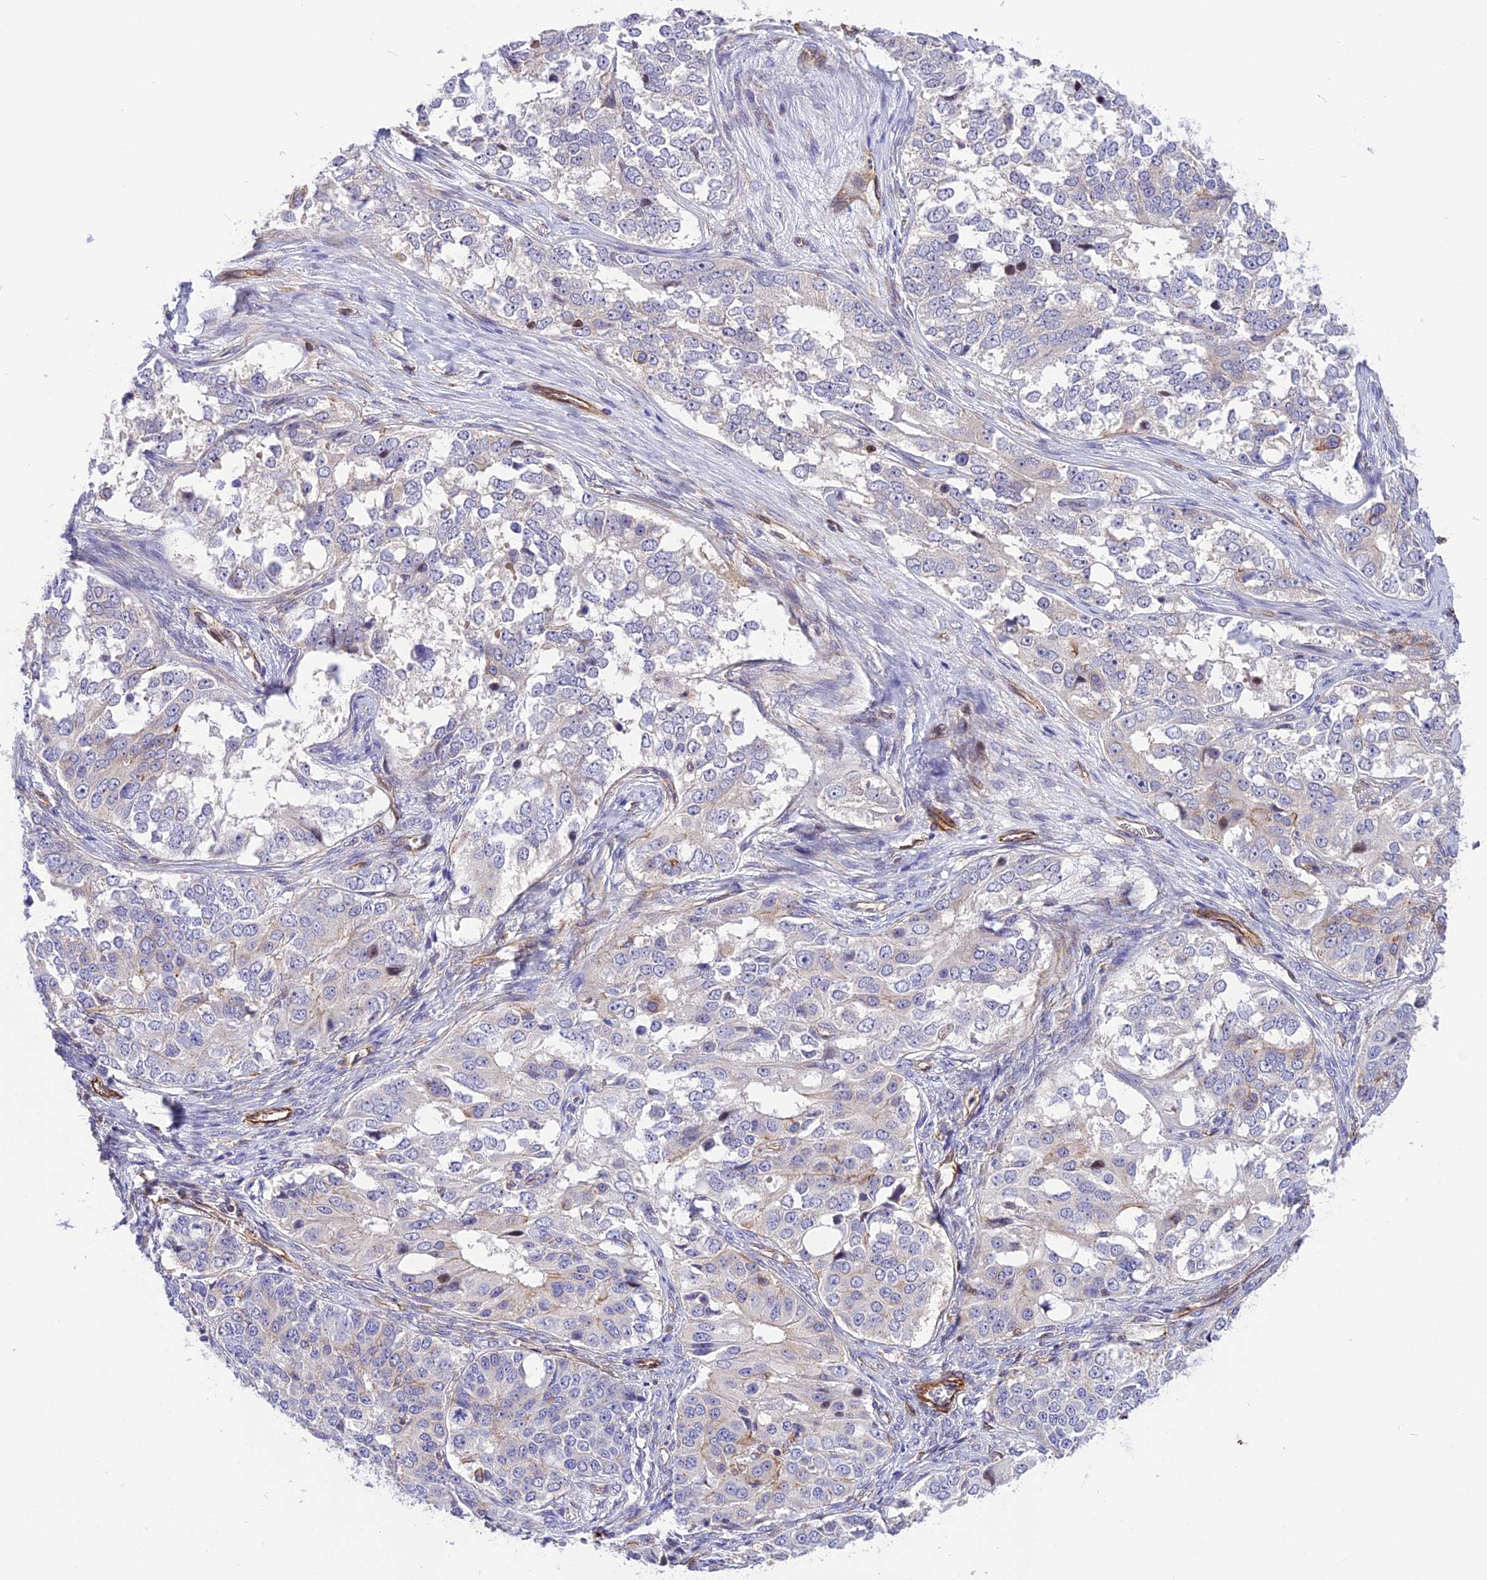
{"staining": {"intensity": "negative", "quantity": "none", "location": "none"}, "tissue": "ovarian cancer", "cell_type": "Tumor cells", "image_type": "cancer", "snomed": [{"axis": "morphology", "description": "Carcinoma, endometroid"}, {"axis": "topography", "description": "Ovary"}], "caption": "The image exhibits no significant positivity in tumor cells of ovarian endometroid carcinoma.", "gene": "R3HDM4", "patient": {"sex": "female", "age": 51}}